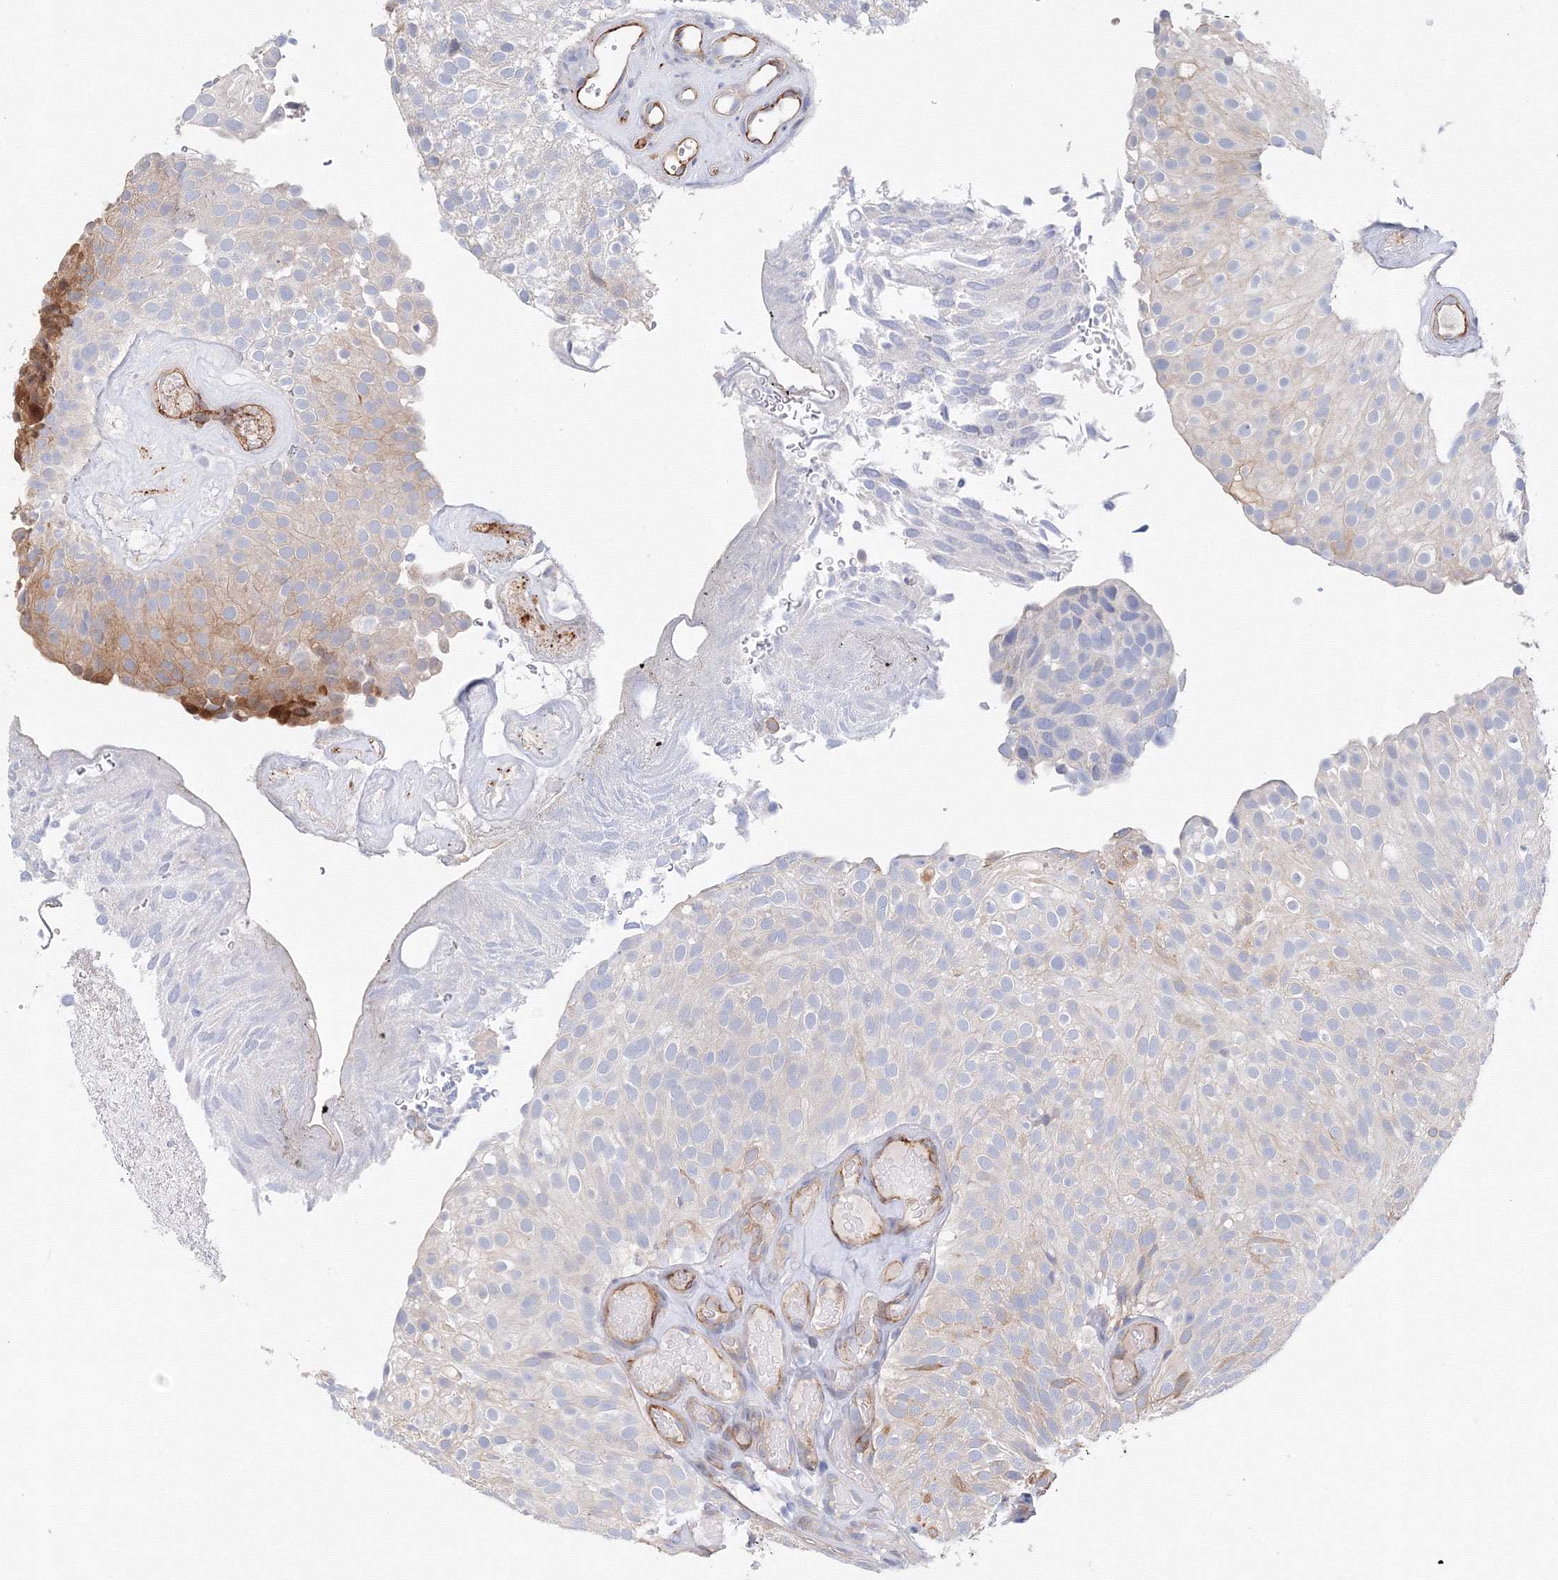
{"staining": {"intensity": "weak", "quantity": "<25%", "location": "cytoplasmic/membranous"}, "tissue": "urothelial cancer", "cell_type": "Tumor cells", "image_type": "cancer", "snomed": [{"axis": "morphology", "description": "Urothelial carcinoma, Low grade"}, {"axis": "topography", "description": "Urinary bladder"}], "caption": "This is an immunohistochemistry histopathology image of low-grade urothelial carcinoma. There is no expression in tumor cells.", "gene": "DIS3L2", "patient": {"sex": "male", "age": 78}}